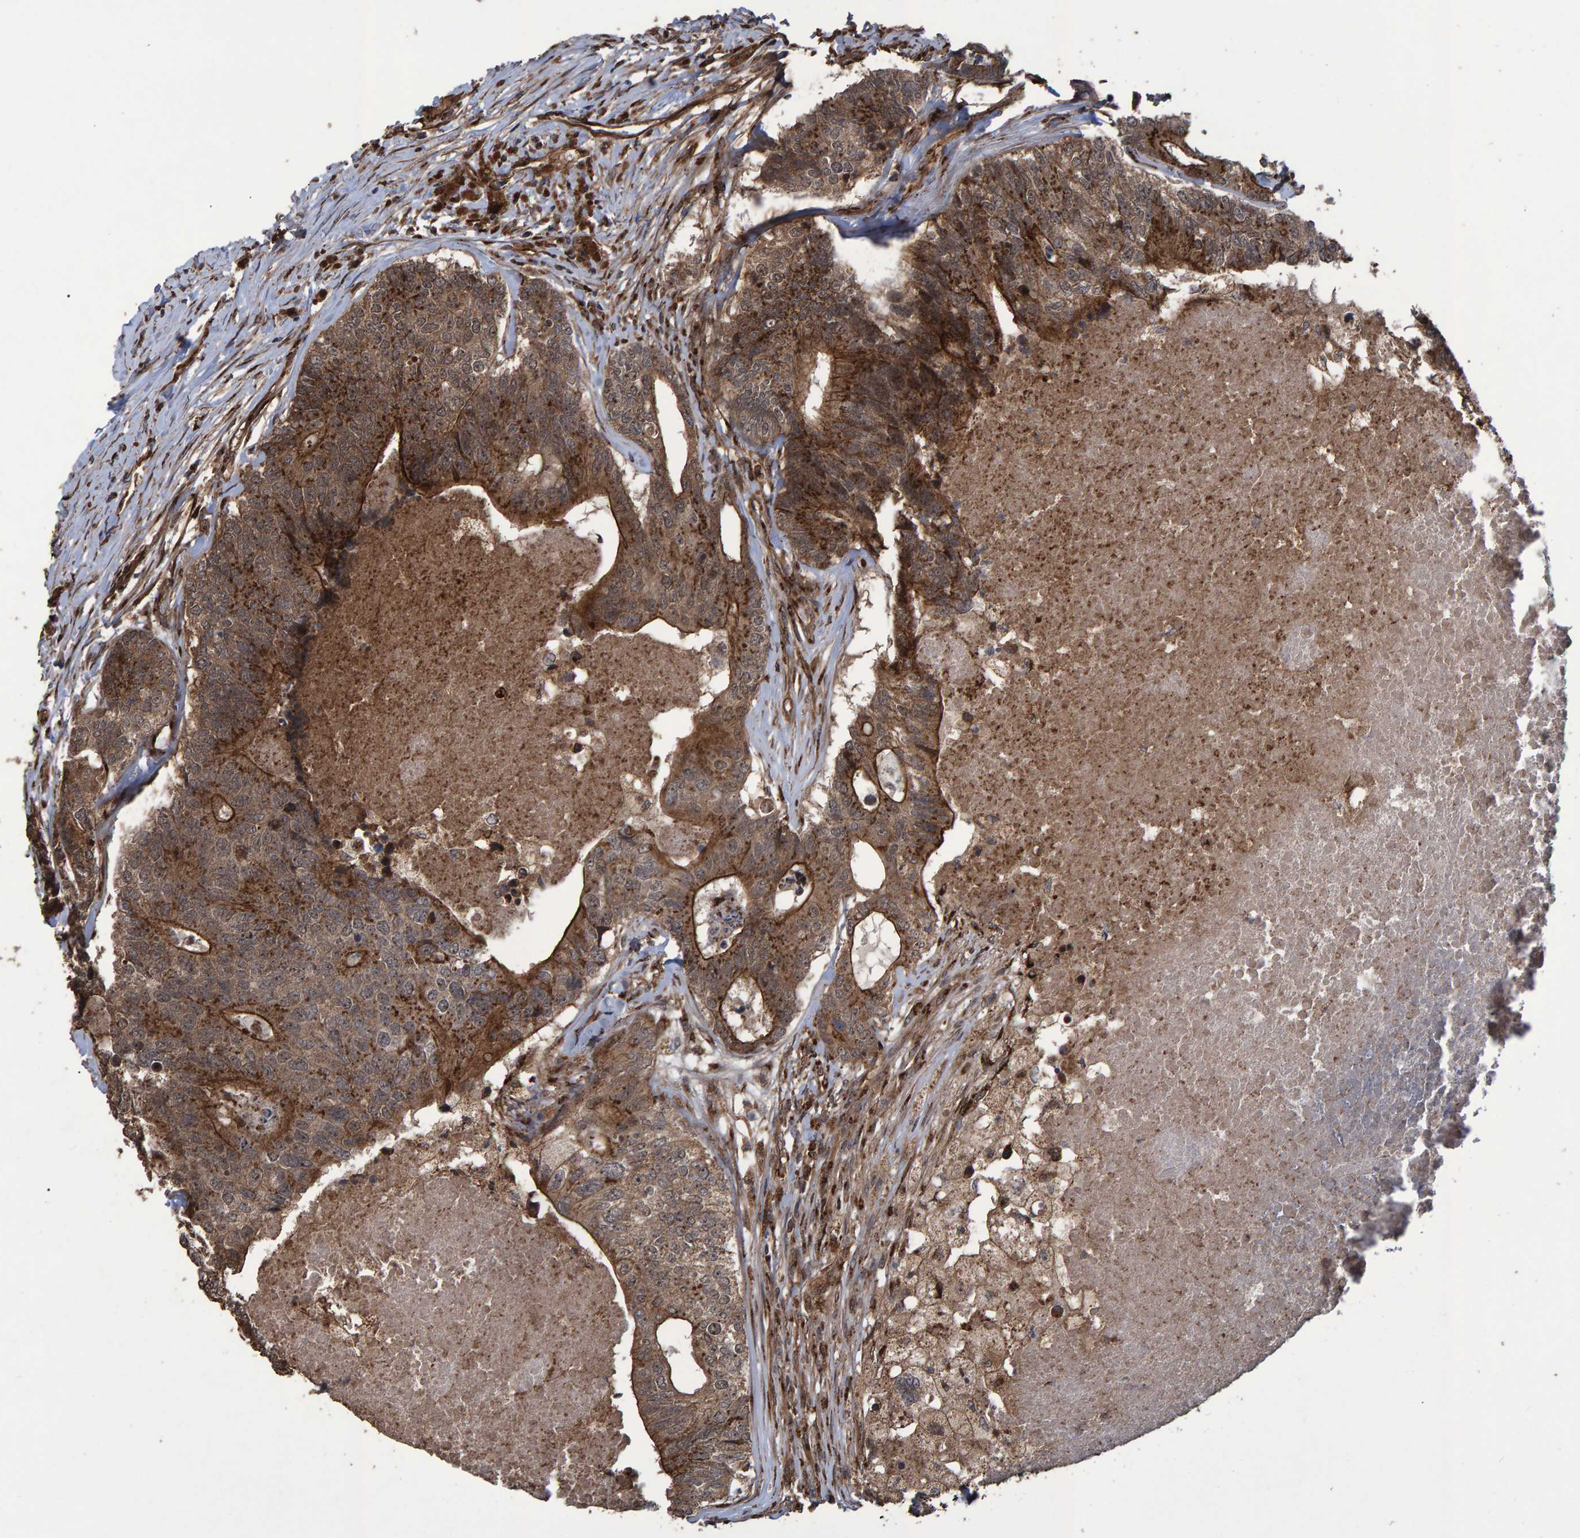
{"staining": {"intensity": "strong", "quantity": ">75%", "location": "cytoplasmic/membranous,nuclear"}, "tissue": "colorectal cancer", "cell_type": "Tumor cells", "image_type": "cancer", "snomed": [{"axis": "morphology", "description": "Adenocarcinoma, NOS"}, {"axis": "topography", "description": "Colon"}], "caption": "About >75% of tumor cells in human colorectal cancer (adenocarcinoma) exhibit strong cytoplasmic/membranous and nuclear protein positivity as visualized by brown immunohistochemical staining.", "gene": "TRIM68", "patient": {"sex": "female", "age": 67}}